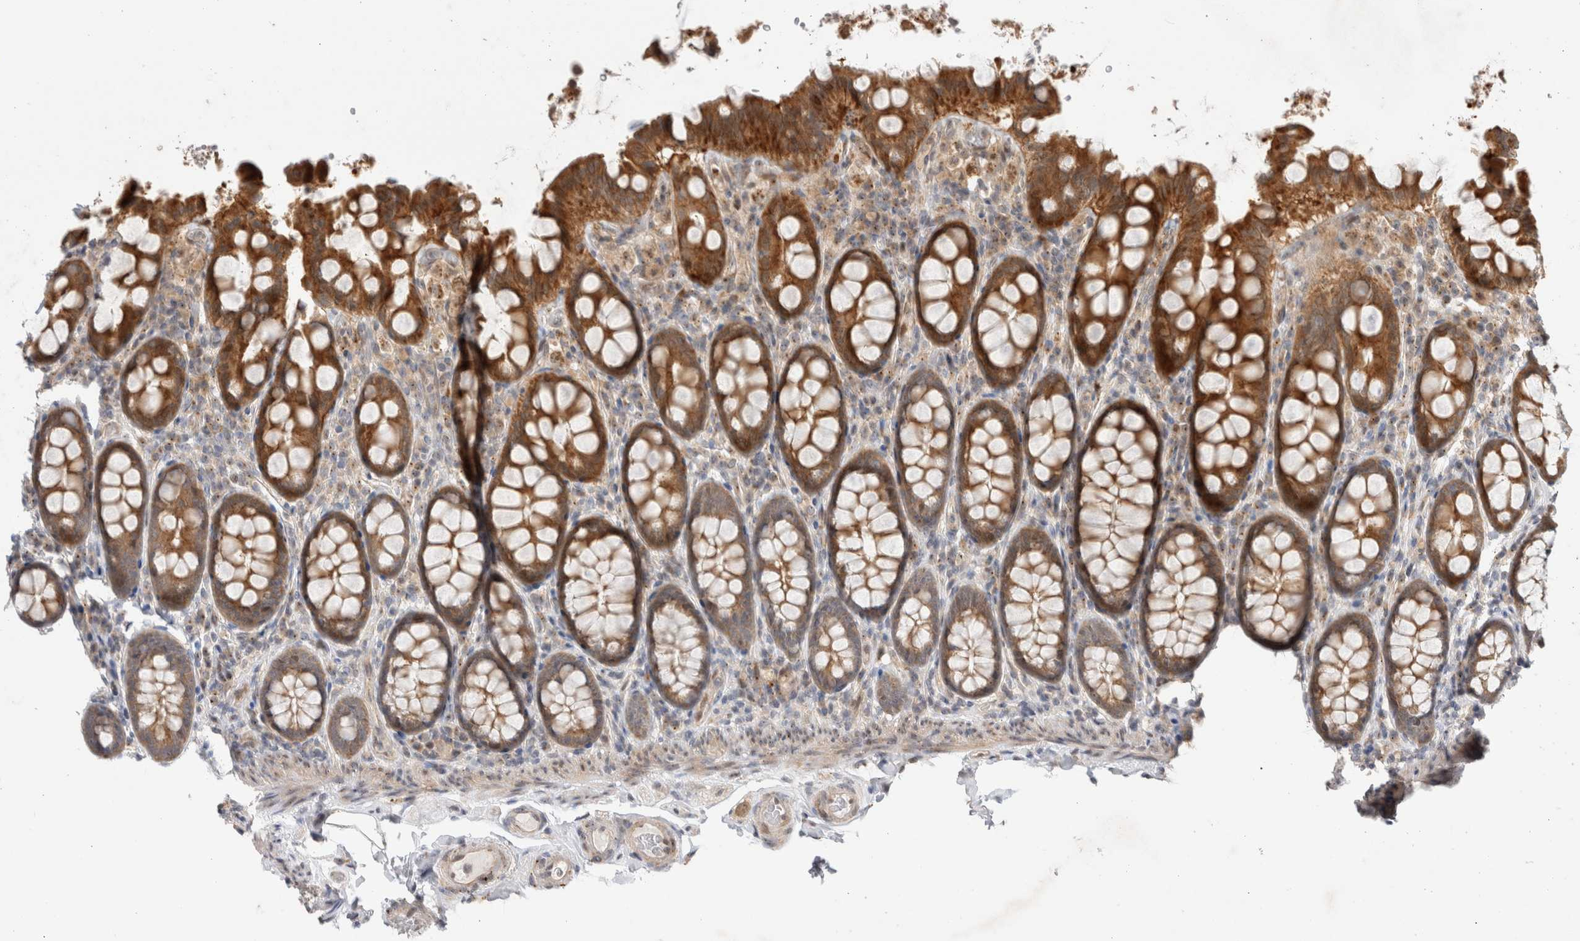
{"staining": {"intensity": "weak", "quantity": ">75%", "location": "cytoplasmic/membranous"}, "tissue": "colon", "cell_type": "Endothelial cells", "image_type": "normal", "snomed": [{"axis": "morphology", "description": "Normal tissue, NOS"}, {"axis": "topography", "description": "Colon"}, {"axis": "topography", "description": "Peripheral nerve tissue"}], "caption": "This is a micrograph of immunohistochemistry staining of normal colon, which shows weak positivity in the cytoplasmic/membranous of endothelial cells.", "gene": "SLC29A1", "patient": {"sex": "female", "age": 61}}